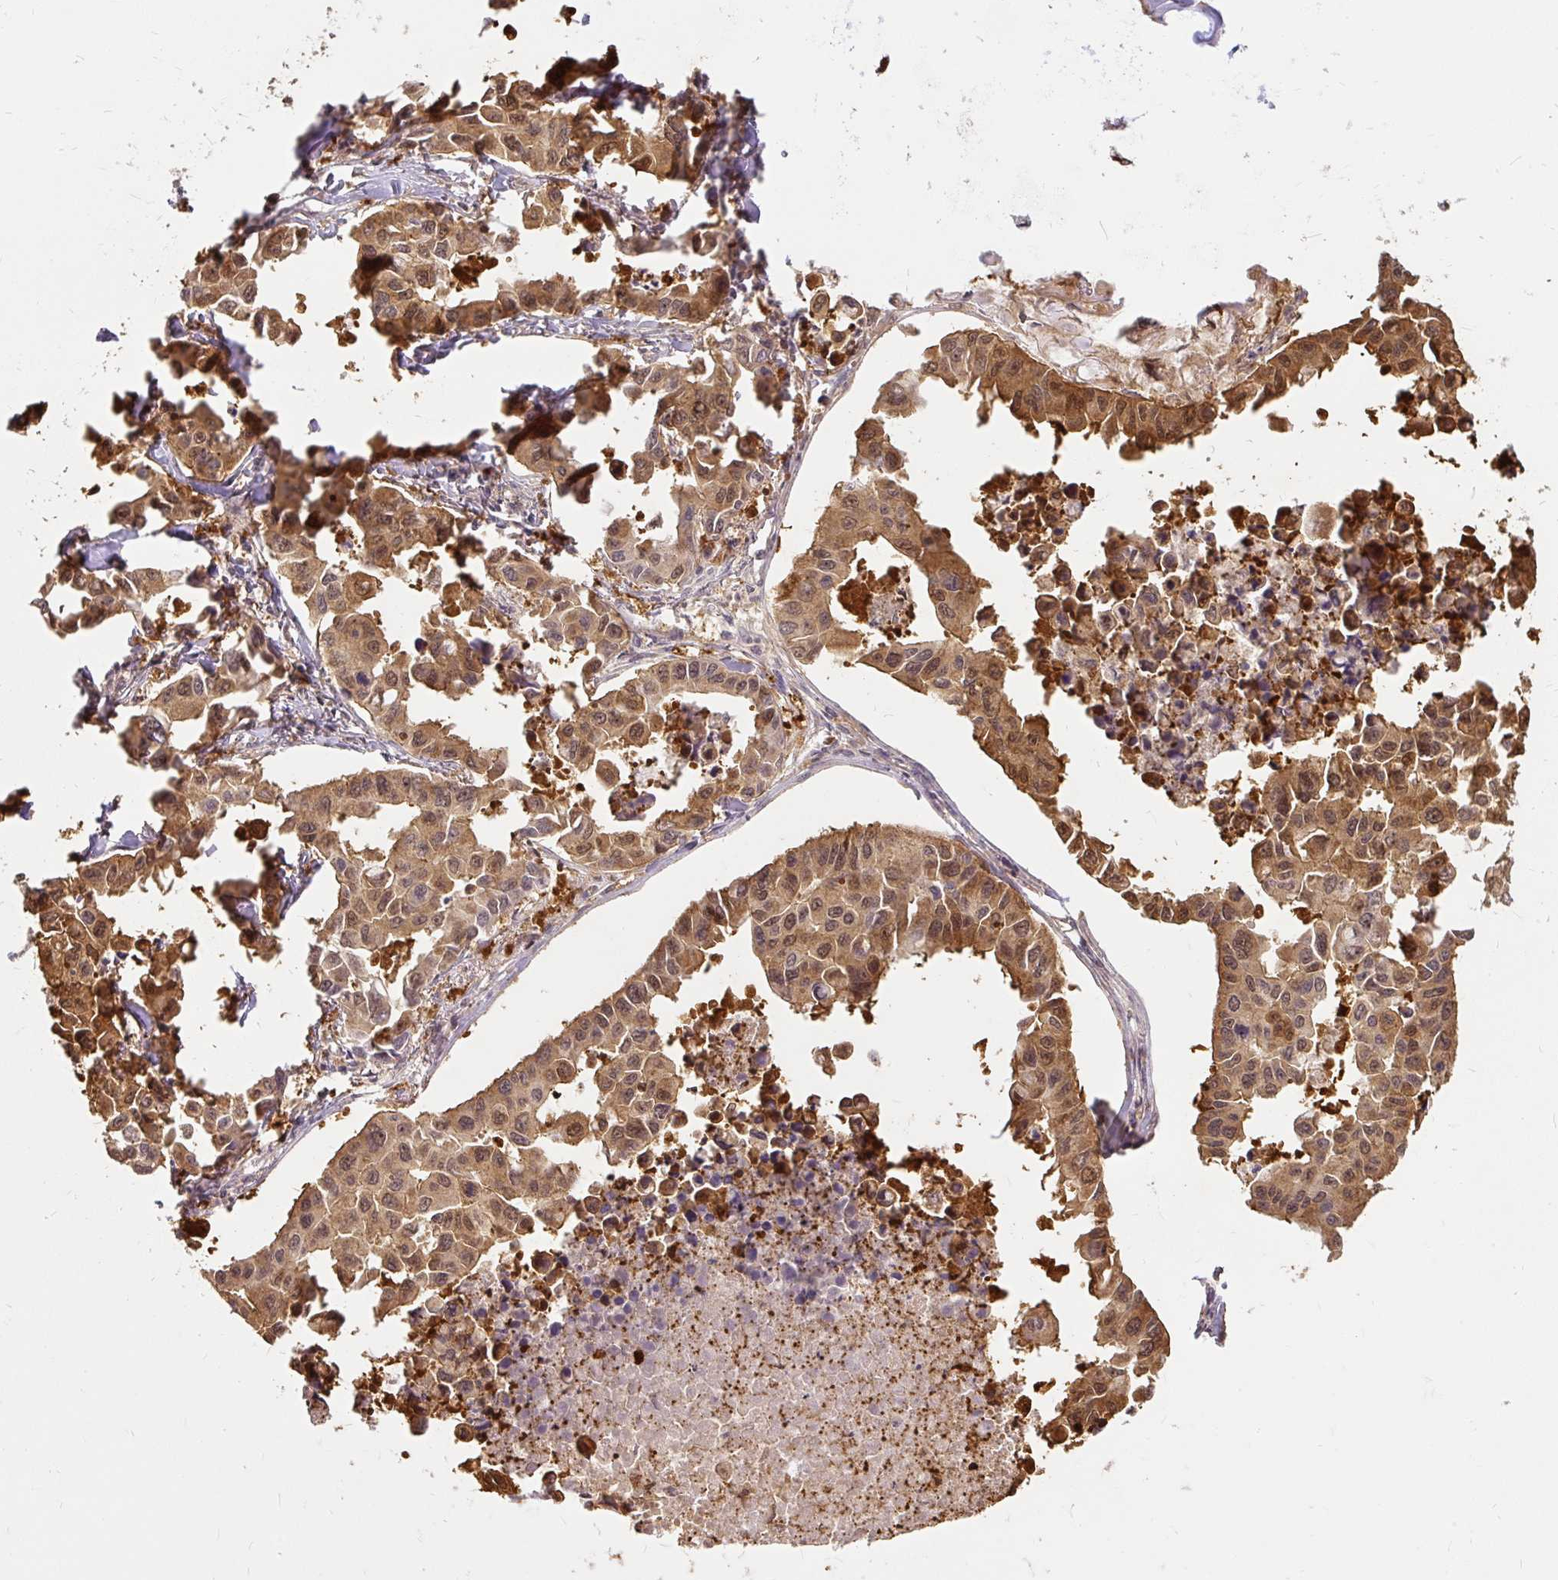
{"staining": {"intensity": "moderate", "quantity": ">75%", "location": "cytoplasmic/membranous,nuclear"}, "tissue": "lung cancer", "cell_type": "Tumor cells", "image_type": "cancer", "snomed": [{"axis": "morphology", "description": "Adenocarcinoma, NOS"}, {"axis": "topography", "description": "Lung"}], "caption": "Tumor cells display medium levels of moderate cytoplasmic/membranous and nuclear positivity in about >75% of cells in lung cancer.", "gene": "AP5S1", "patient": {"sex": "male", "age": 64}}